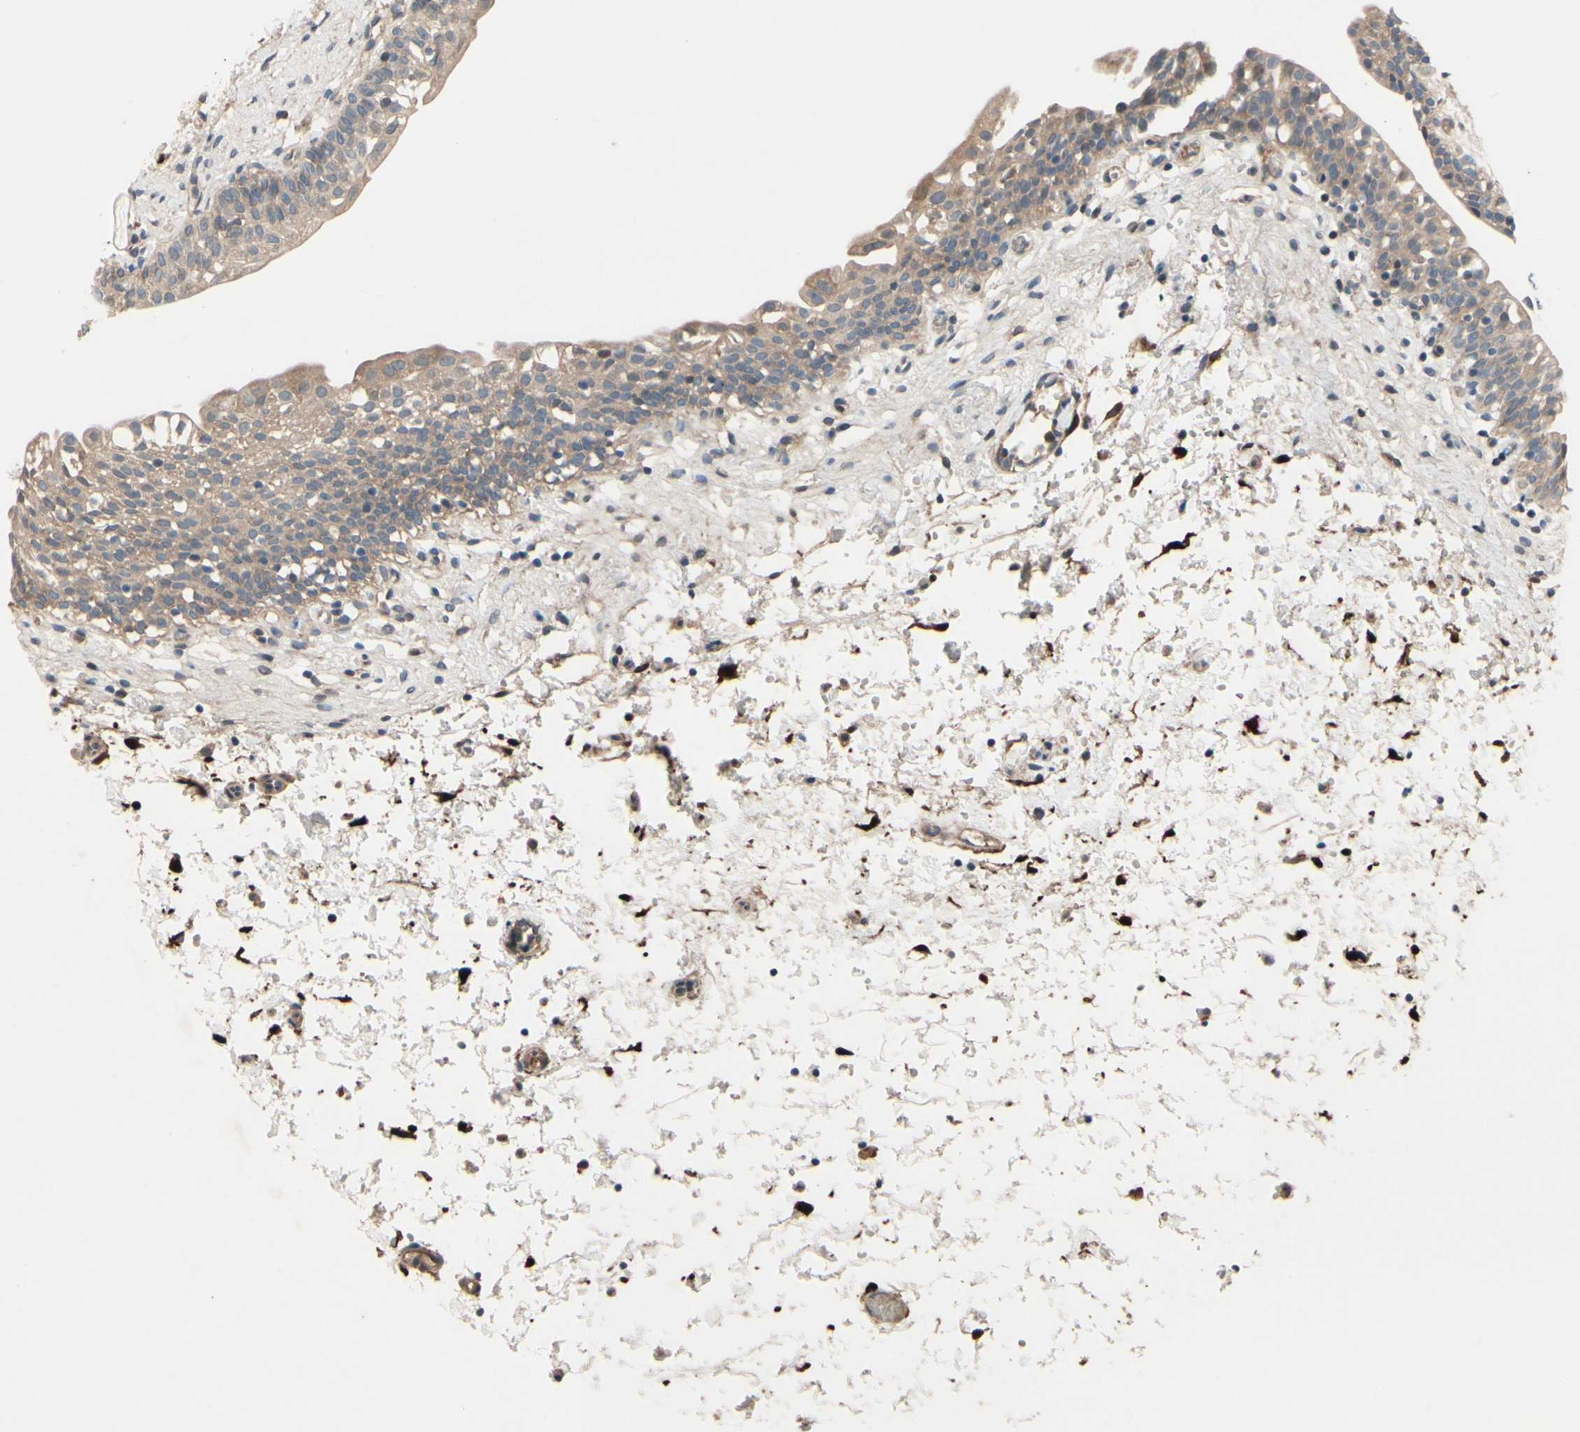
{"staining": {"intensity": "weak", "quantity": ">75%", "location": "cytoplasmic/membranous"}, "tissue": "urinary bladder", "cell_type": "Urothelial cells", "image_type": "normal", "snomed": [{"axis": "morphology", "description": "Normal tissue, NOS"}, {"axis": "topography", "description": "Urinary bladder"}], "caption": "Weak cytoplasmic/membranous expression is identified in approximately >75% of urothelial cells in normal urinary bladder. The protein is stained brown, and the nuclei are stained in blue (DAB IHC with brightfield microscopy, high magnification).", "gene": "ICAM5", "patient": {"sex": "male", "age": 55}}